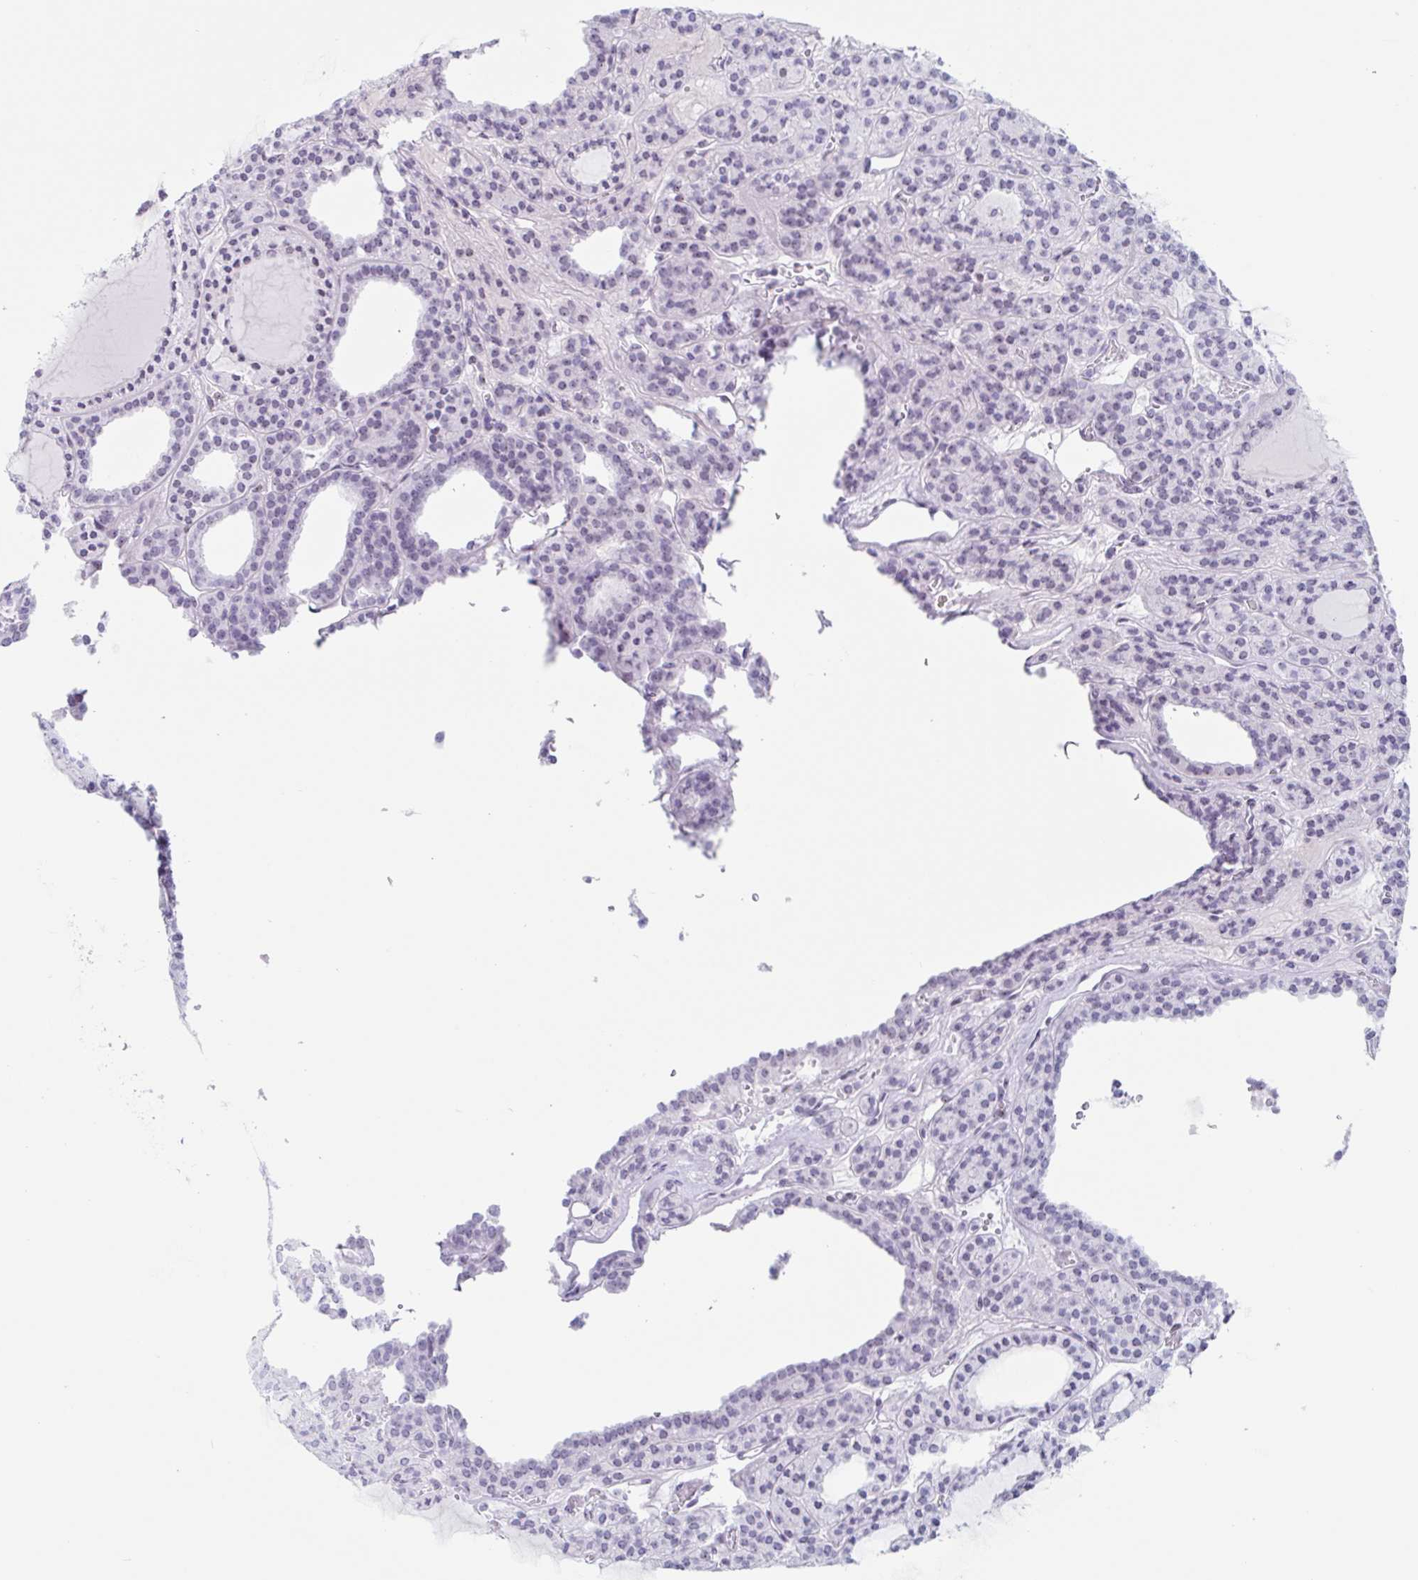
{"staining": {"intensity": "weak", "quantity": "<25%", "location": "nuclear"}, "tissue": "thyroid cancer", "cell_type": "Tumor cells", "image_type": "cancer", "snomed": [{"axis": "morphology", "description": "Follicular adenoma carcinoma, NOS"}, {"axis": "topography", "description": "Thyroid gland"}], "caption": "Immunohistochemical staining of human follicular adenoma carcinoma (thyroid) displays no significant staining in tumor cells. Brightfield microscopy of immunohistochemistry (IHC) stained with DAB (brown) and hematoxylin (blue), captured at high magnification.", "gene": "LENG9", "patient": {"sex": "female", "age": 63}}